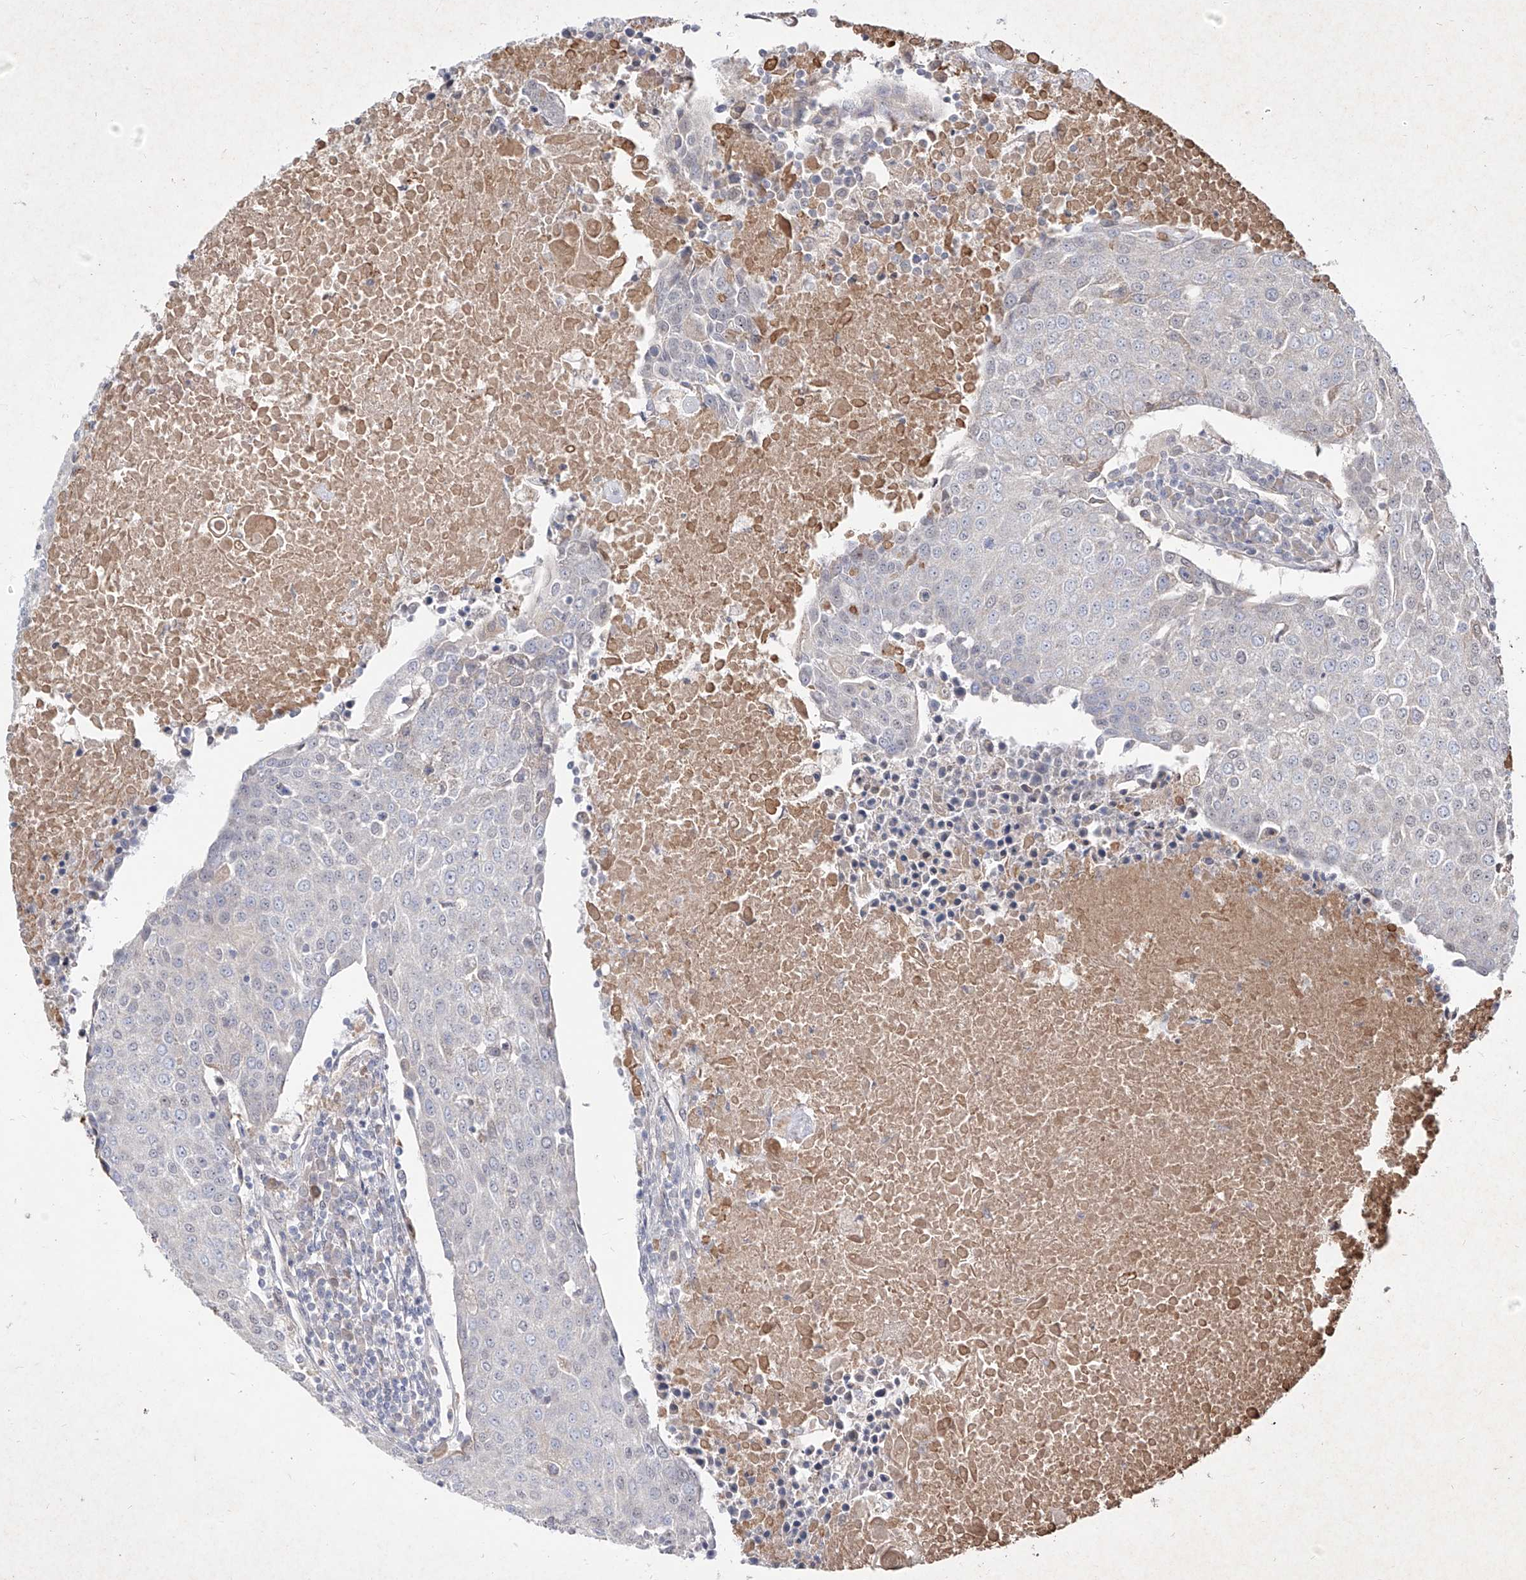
{"staining": {"intensity": "negative", "quantity": "none", "location": "none"}, "tissue": "urothelial cancer", "cell_type": "Tumor cells", "image_type": "cancer", "snomed": [{"axis": "morphology", "description": "Urothelial carcinoma, High grade"}, {"axis": "topography", "description": "Urinary bladder"}], "caption": "High magnification brightfield microscopy of urothelial carcinoma (high-grade) stained with DAB (3,3'-diaminobenzidine) (brown) and counterstained with hematoxylin (blue): tumor cells show no significant expression.", "gene": "C4A", "patient": {"sex": "female", "age": 85}}